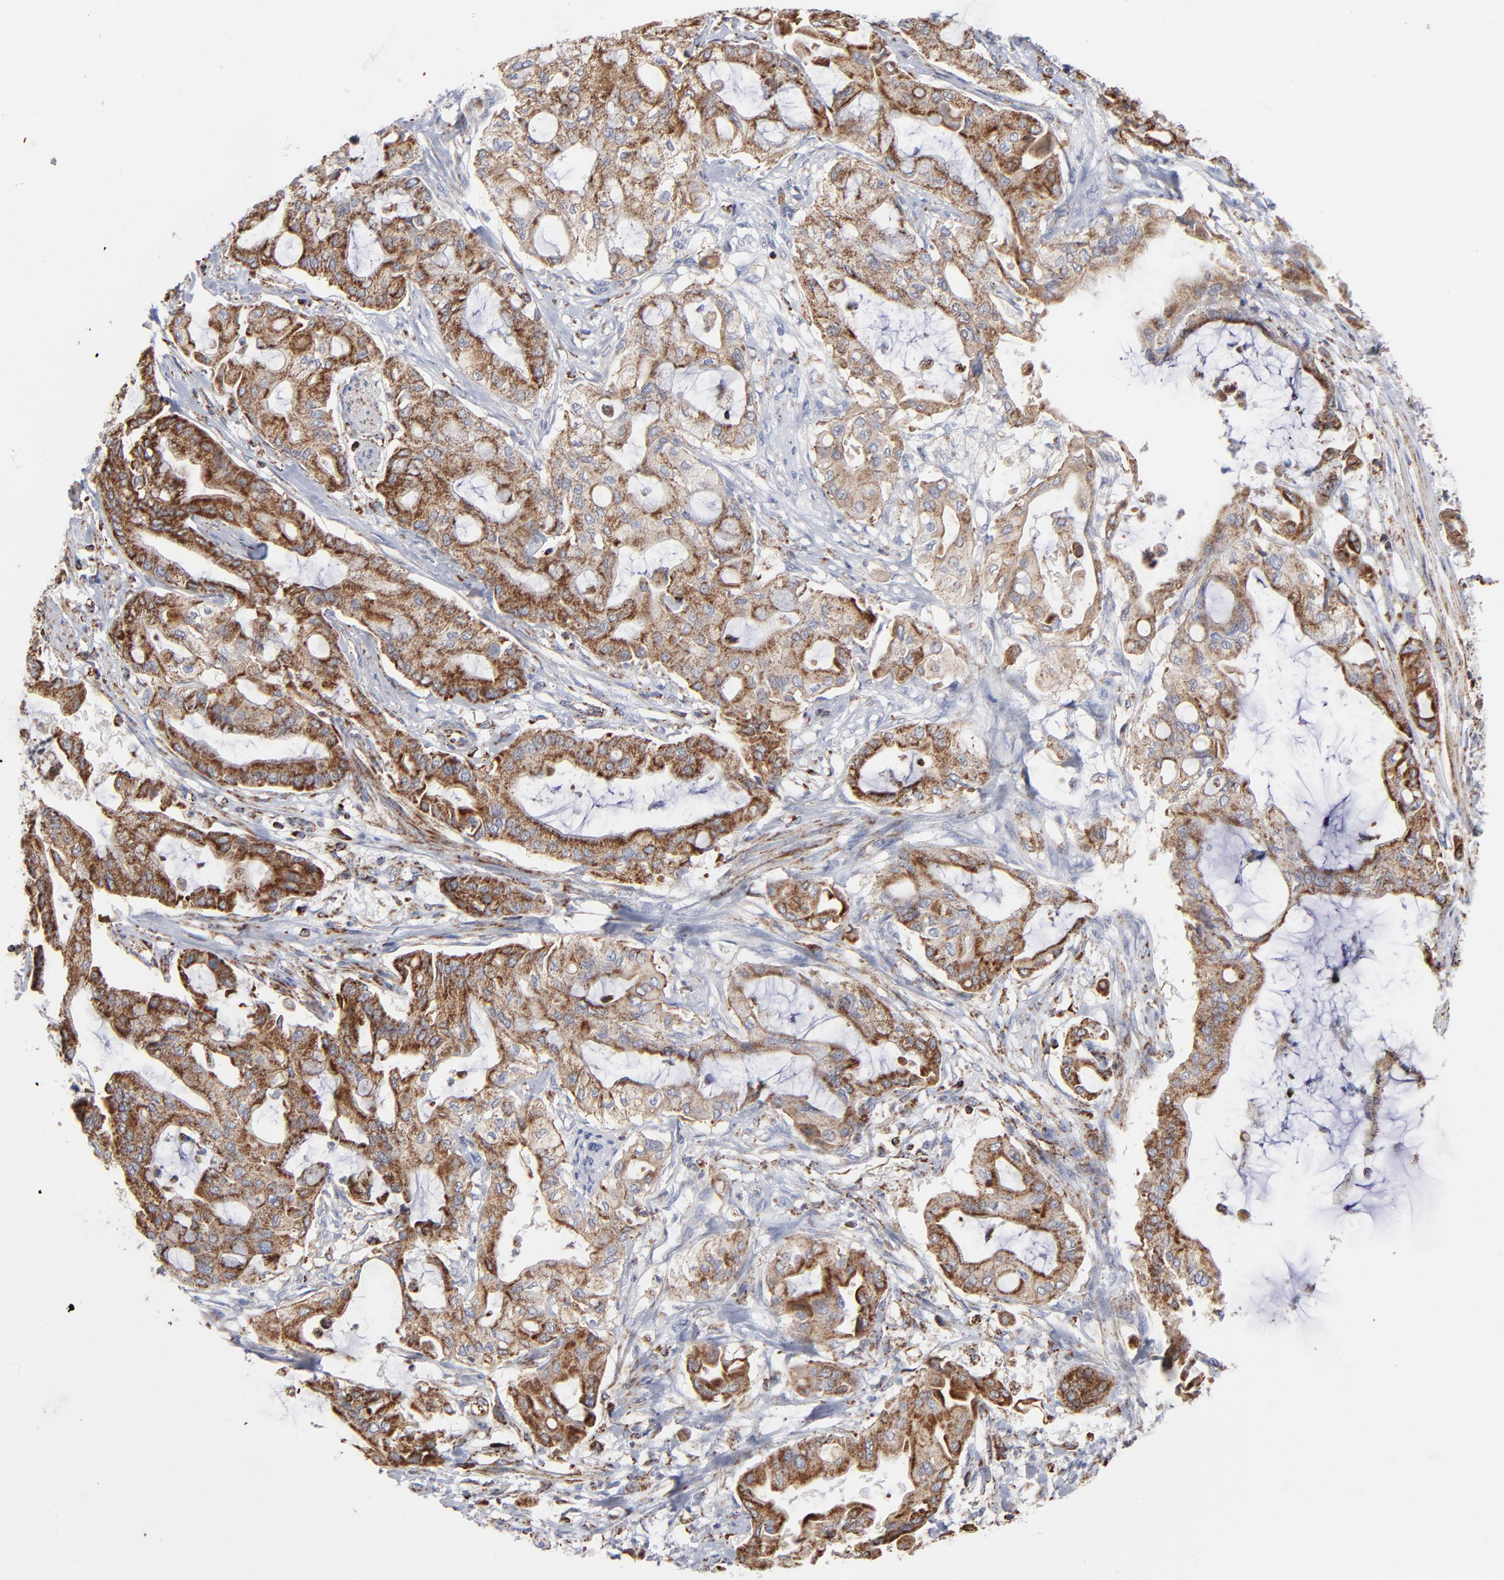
{"staining": {"intensity": "strong", "quantity": ">75%", "location": "cytoplasmic/membranous"}, "tissue": "pancreatic cancer", "cell_type": "Tumor cells", "image_type": "cancer", "snomed": [{"axis": "morphology", "description": "Adenocarcinoma, NOS"}, {"axis": "morphology", "description": "Adenocarcinoma, metastatic, NOS"}, {"axis": "topography", "description": "Lymph node"}, {"axis": "topography", "description": "Pancreas"}, {"axis": "topography", "description": "Duodenum"}], "caption": "The micrograph shows immunohistochemical staining of pancreatic cancer. There is strong cytoplasmic/membranous expression is identified in about >75% of tumor cells.", "gene": "ASB3", "patient": {"sex": "female", "age": 64}}